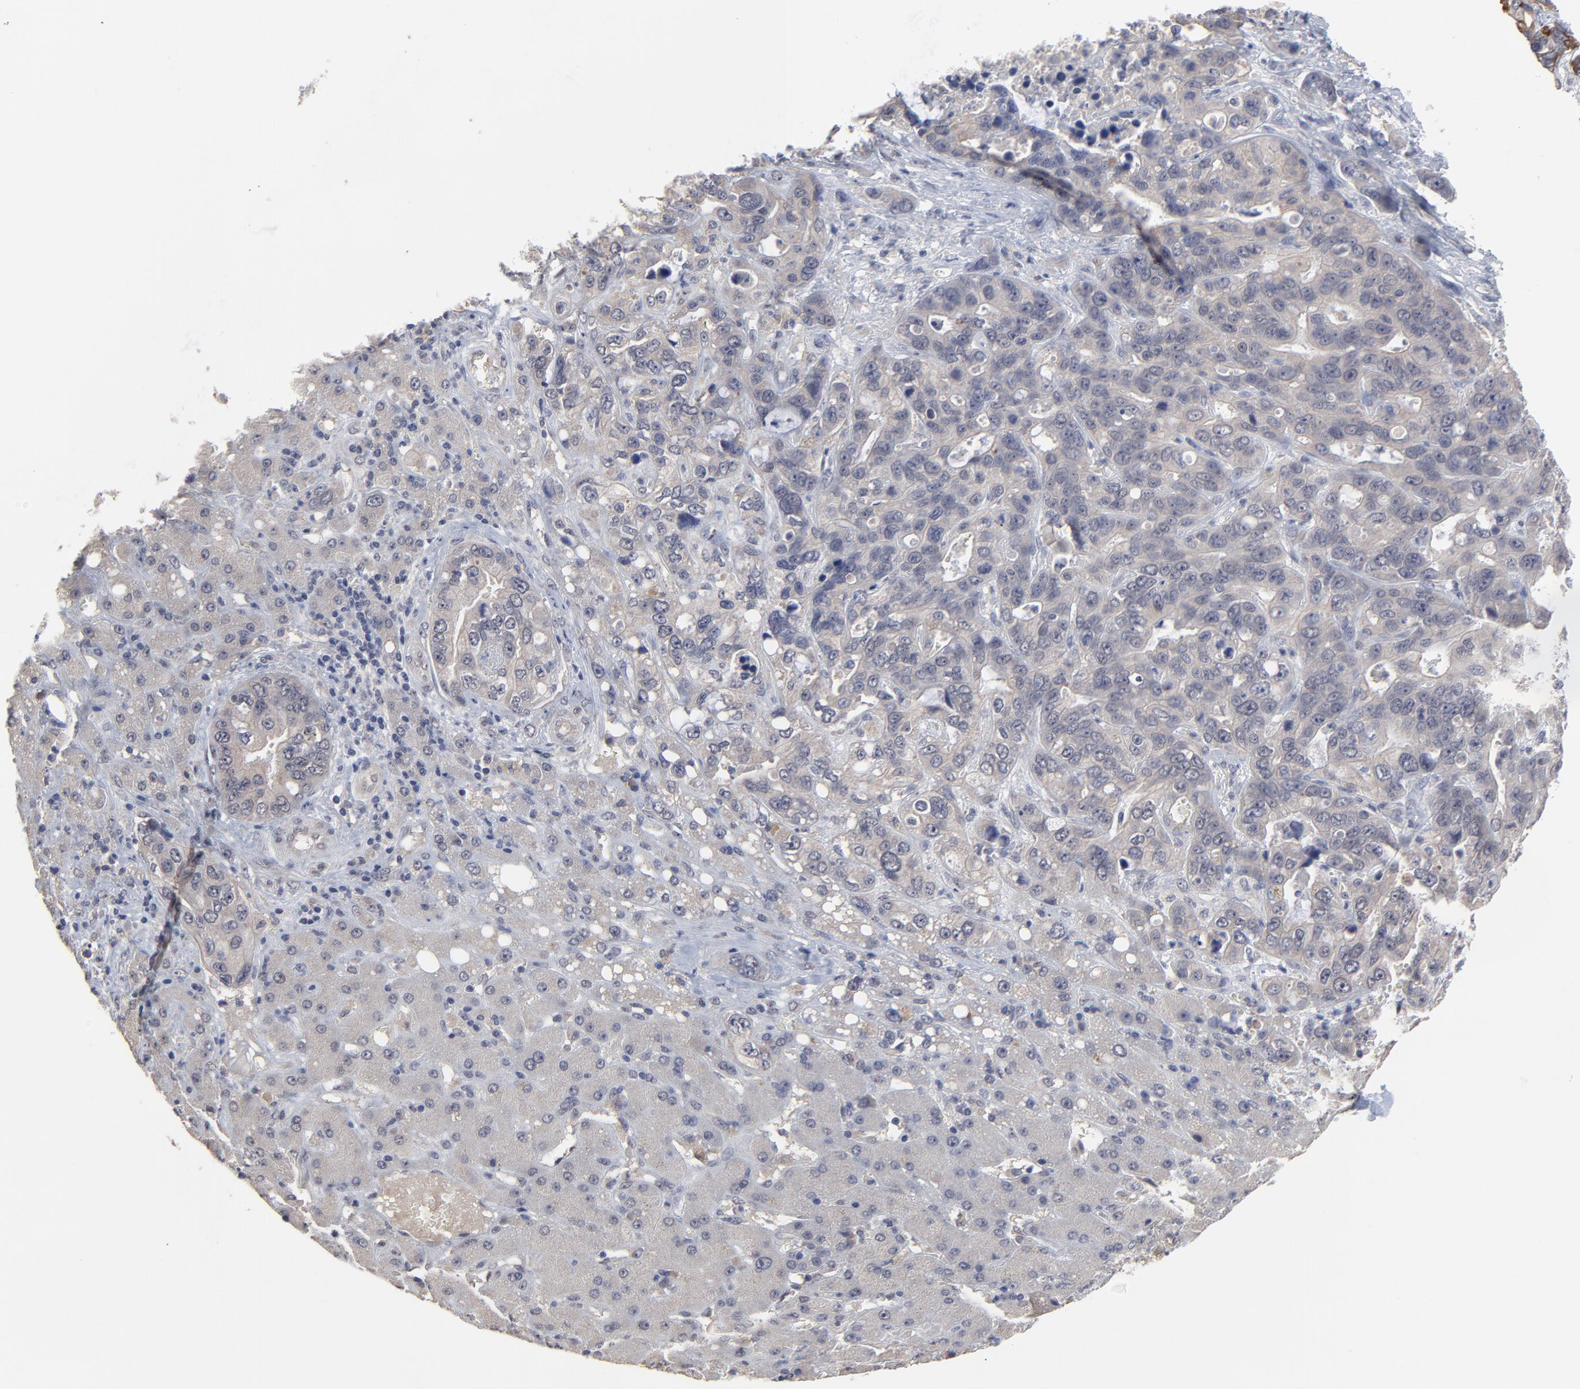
{"staining": {"intensity": "weak", "quantity": ">75%", "location": "cytoplasmic/membranous"}, "tissue": "liver cancer", "cell_type": "Tumor cells", "image_type": "cancer", "snomed": [{"axis": "morphology", "description": "Cholangiocarcinoma"}, {"axis": "topography", "description": "Liver"}], "caption": "Immunohistochemical staining of human cholangiocarcinoma (liver) shows weak cytoplasmic/membranous protein positivity in about >75% of tumor cells. (brown staining indicates protein expression, while blue staining denotes nuclei).", "gene": "FAM199X", "patient": {"sex": "female", "age": 65}}